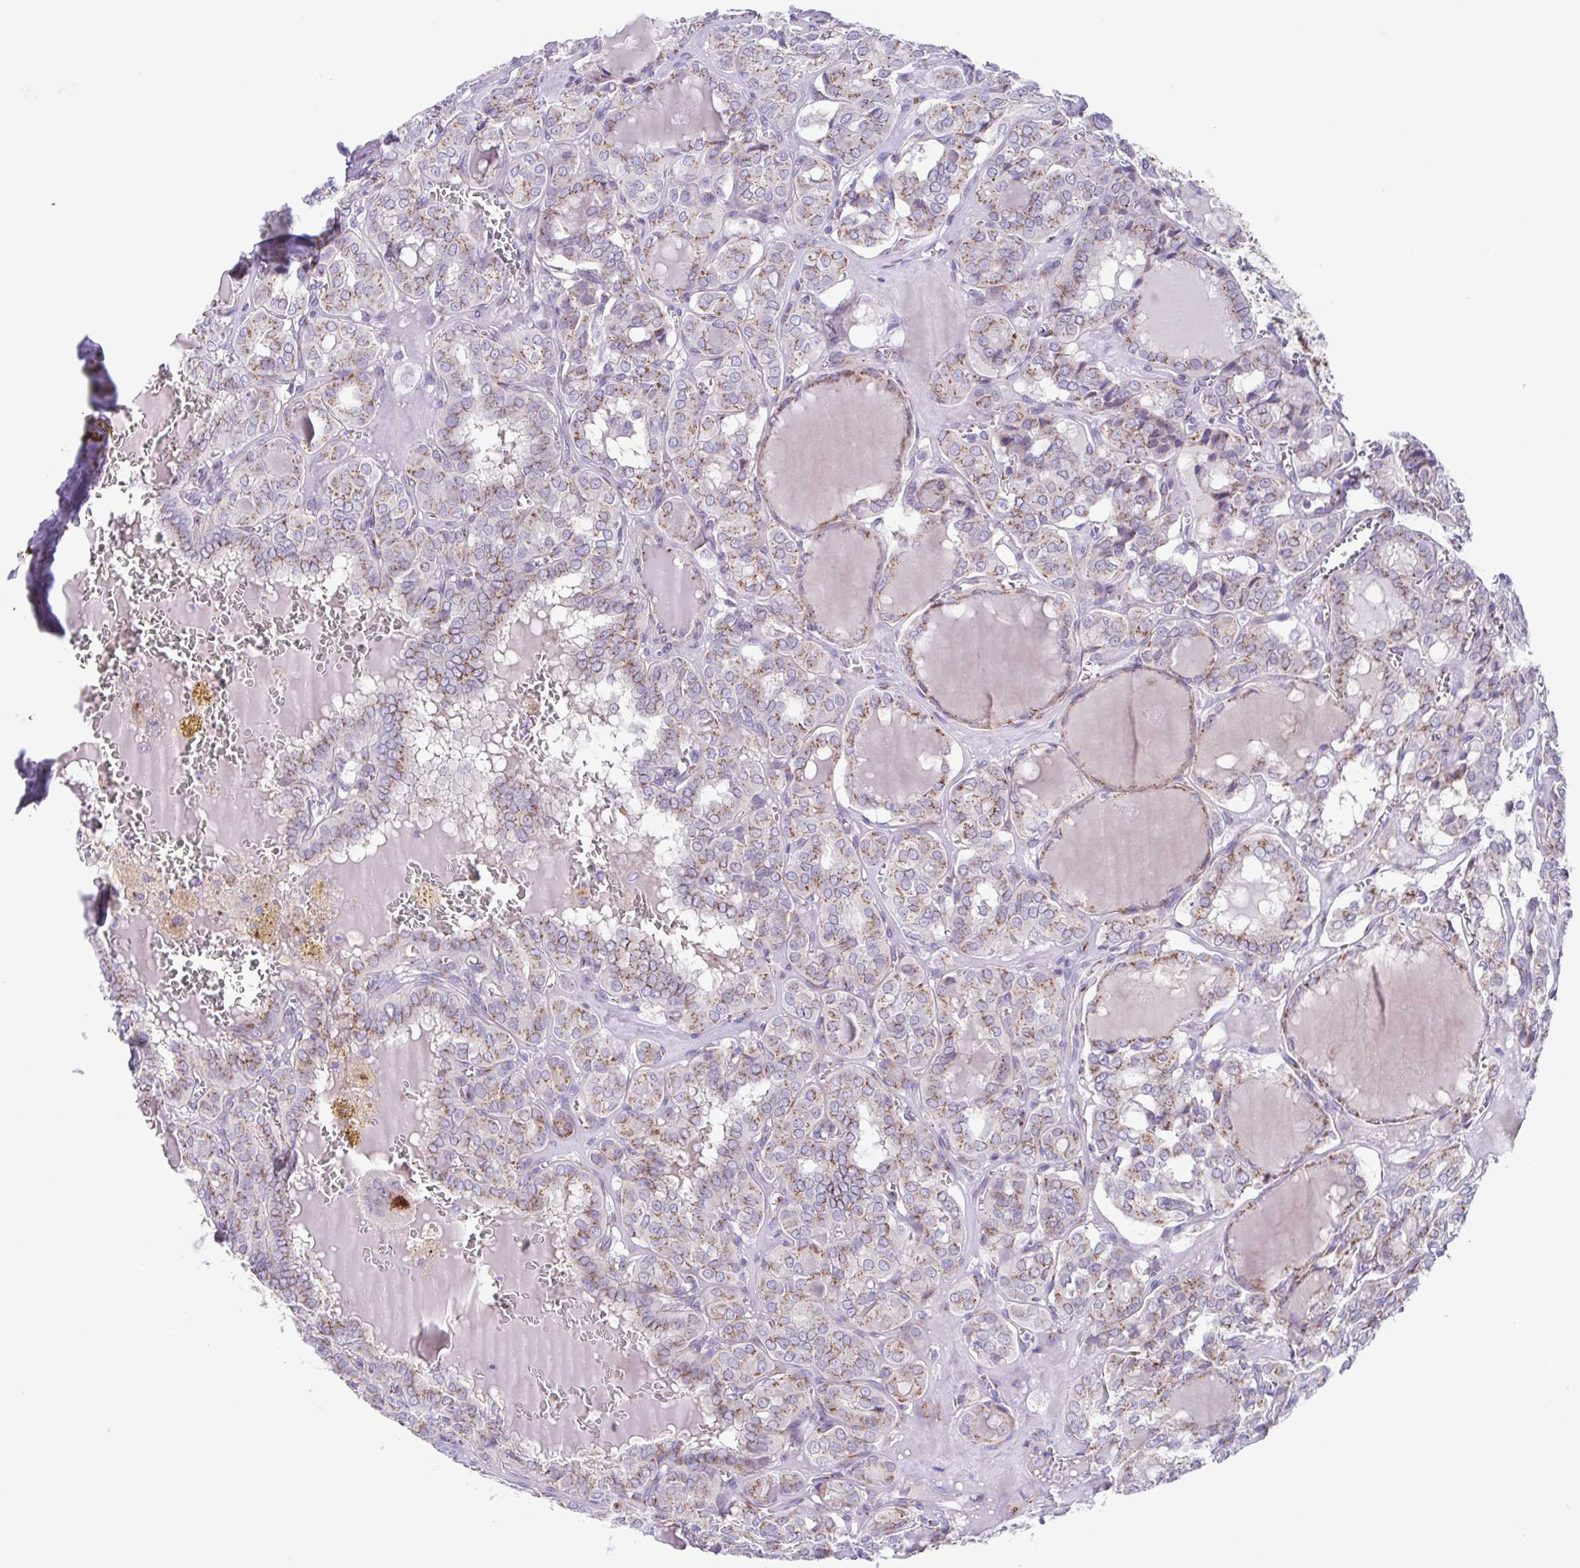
{"staining": {"intensity": "weak", "quantity": "25%-75%", "location": "cytoplasmic/membranous"}, "tissue": "thyroid cancer", "cell_type": "Tumor cells", "image_type": "cancer", "snomed": [{"axis": "morphology", "description": "Papillary adenocarcinoma, NOS"}, {"axis": "topography", "description": "Thyroid gland"}], "caption": "IHC of papillary adenocarcinoma (thyroid) reveals low levels of weak cytoplasmic/membranous staining in about 25%-75% of tumor cells. (Brightfield microscopy of DAB IHC at high magnification).", "gene": "COL17A1", "patient": {"sex": "female", "age": 41}}